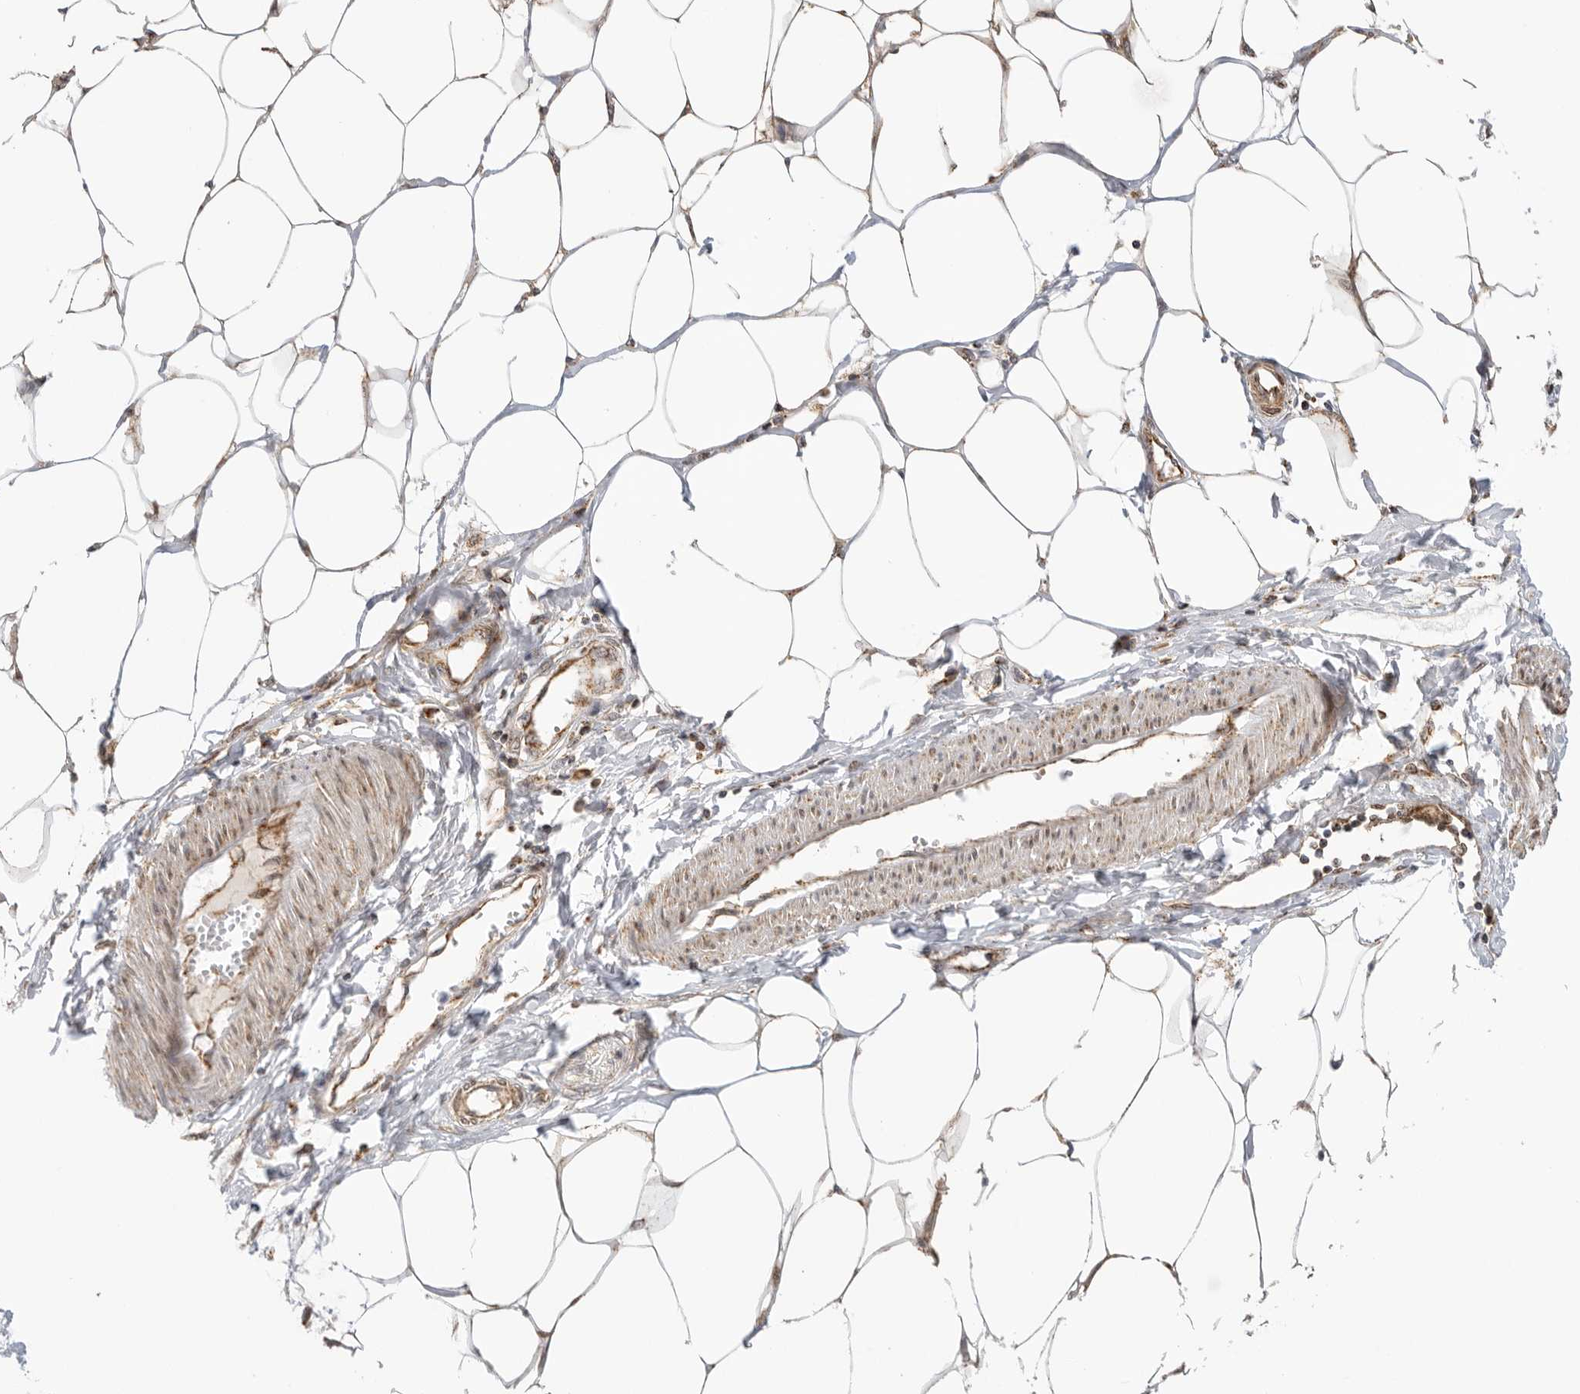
{"staining": {"intensity": "weak", "quantity": ">75%", "location": "cytoplasmic/membranous"}, "tissue": "adipose tissue", "cell_type": "Adipocytes", "image_type": "normal", "snomed": [{"axis": "morphology", "description": "Normal tissue, NOS"}, {"axis": "morphology", "description": "Adenocarcinoma, NOS"}, {"axis": "topography", "description": "Colon"}, {"axis": "topography", "description": "Peripheral nerve tissue"}], "caption": "A micrograph showing weak cytoplasmic/membranous staining in about >75% of adipocytes in unremarkable adipose tissue, as visualized by brown immunohistochemical staining.", "gene": "DCAF8", "patient": {"sex": "male", "age": 14}}